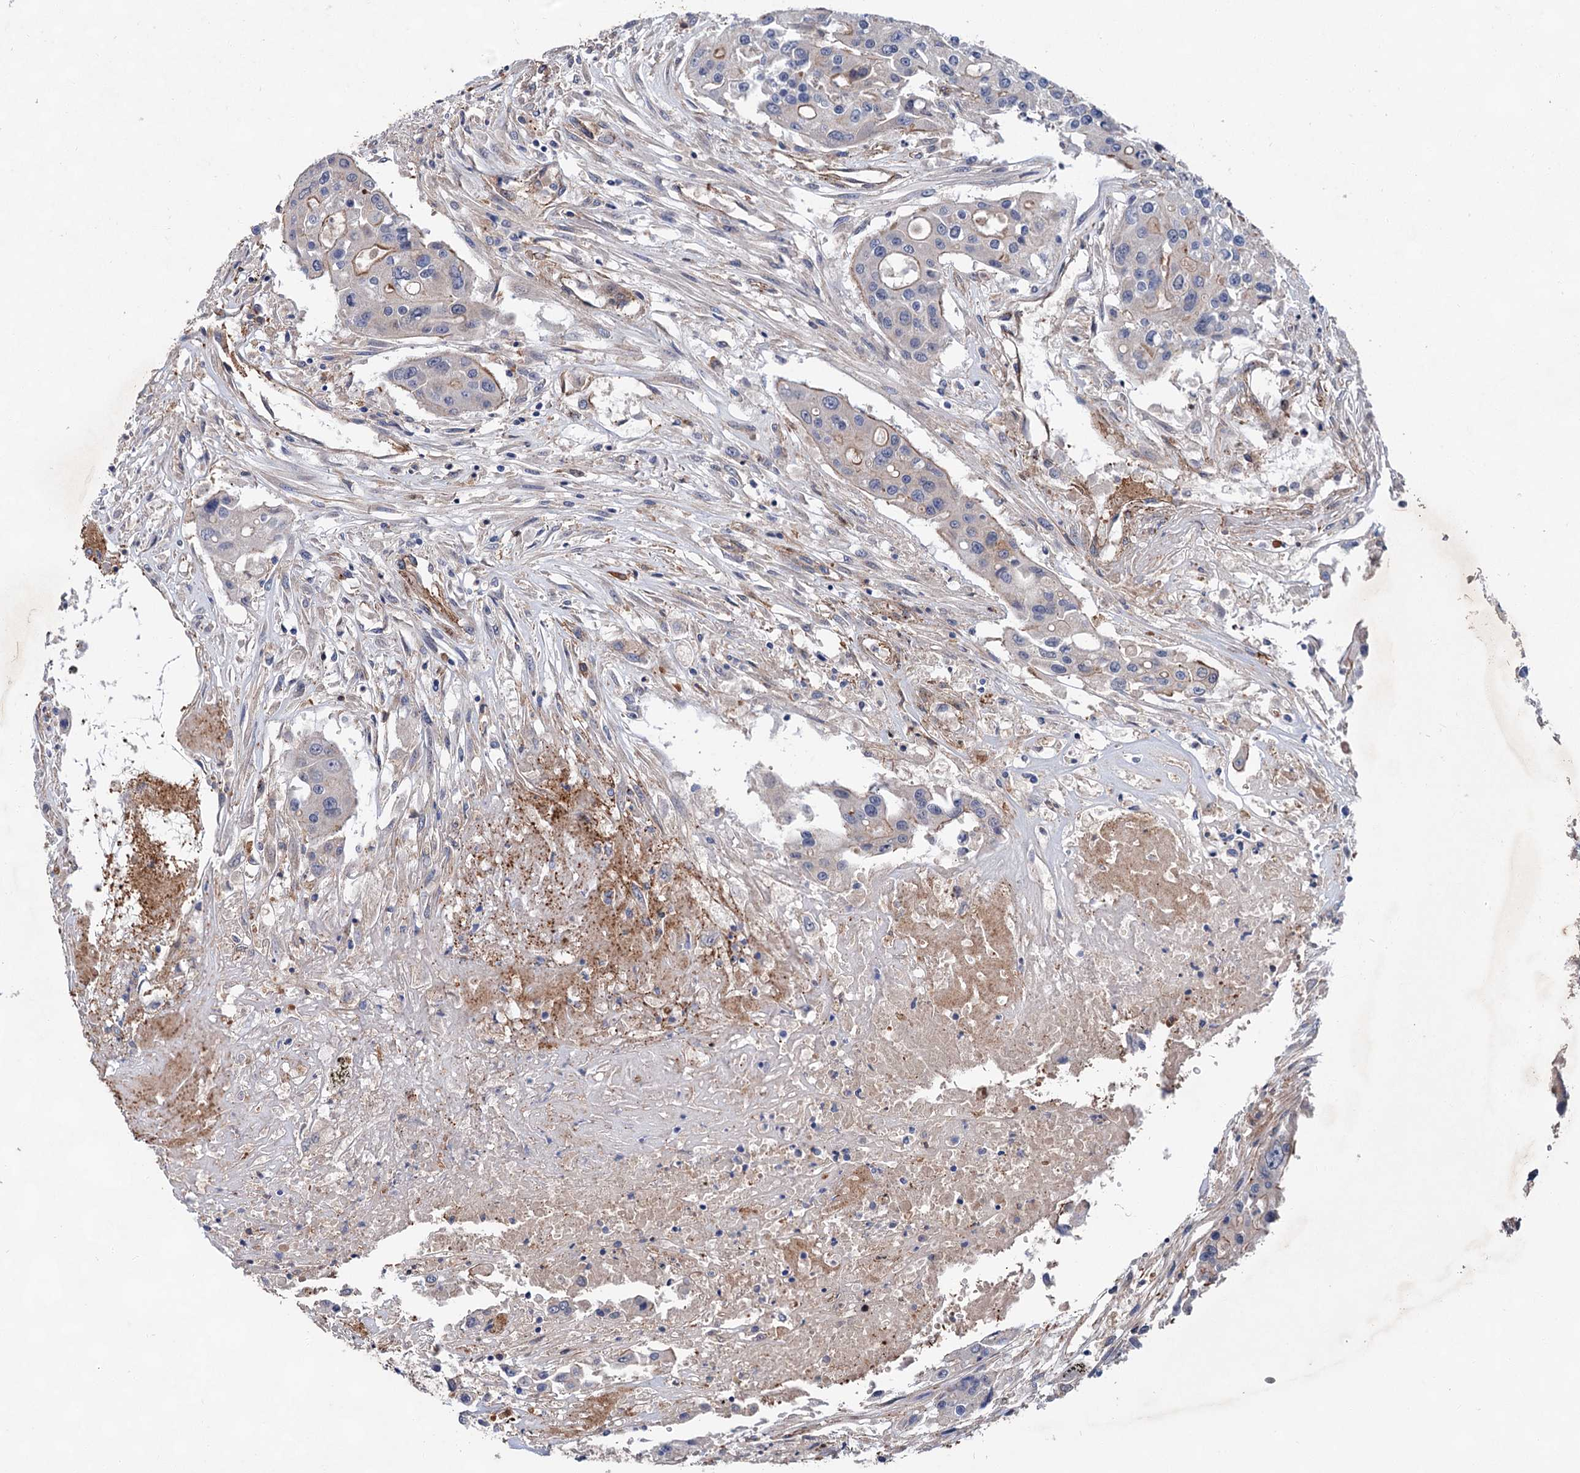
{"staining": {"intensity": "weak", "quantity": "<25%", "location": "cytoplasmic/membranous"}, "tissue": "colorectal cancer", "cell_type": "Tumor cells", "image_type": "cancer", "snomed": [{"axis": "morphology", "description": "Adenocarcinoma, NOS"}, {"axis": "topography", "description": "Colon"}], "caption": "Tumor cells show no significant expression in adenocarcinoma (colorectal).", "gene": "TMTC3", "patient": {"sex": "male", "age": 77}}